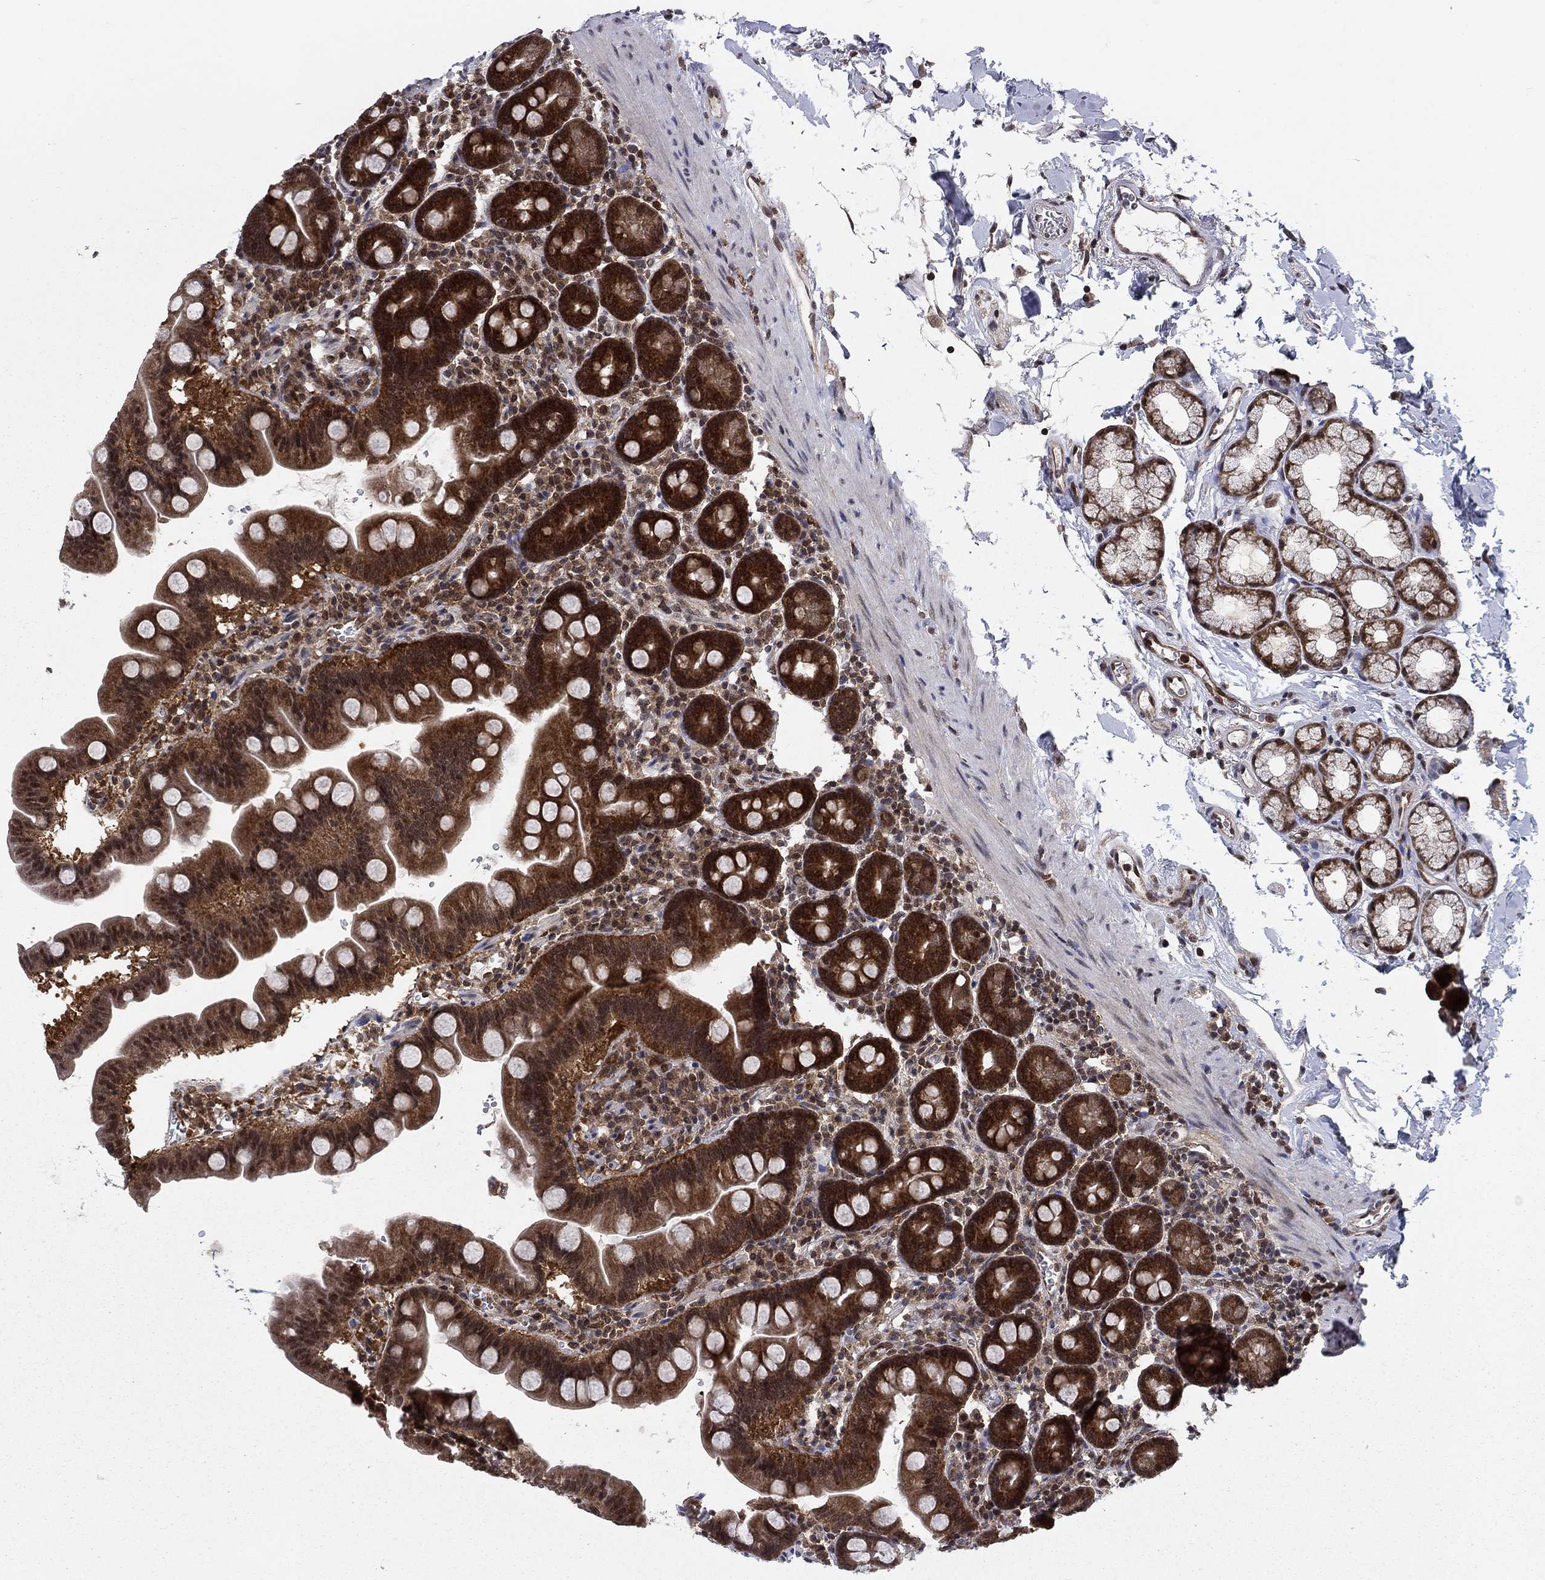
{"staining": {"intensity": "strong", "quantity": ">75%", "location": "cytoplasmic/membranous"}, "tissue": "duodenum", "cell_type": "Glandular cells", "image_type": "normal", "snomed": [{"axis": "morphology", "description": "Normal tissue, NOS"}, {"axis": "topography", "description": "Duodenum"}], "caption": "The immunohistochemical stain labels strong cytoplasmic/membranous staining in glandular cells of unremarkable duodenum.", "gene": "DNAJA1", "patient": {"sex": "male", "age": 59}}